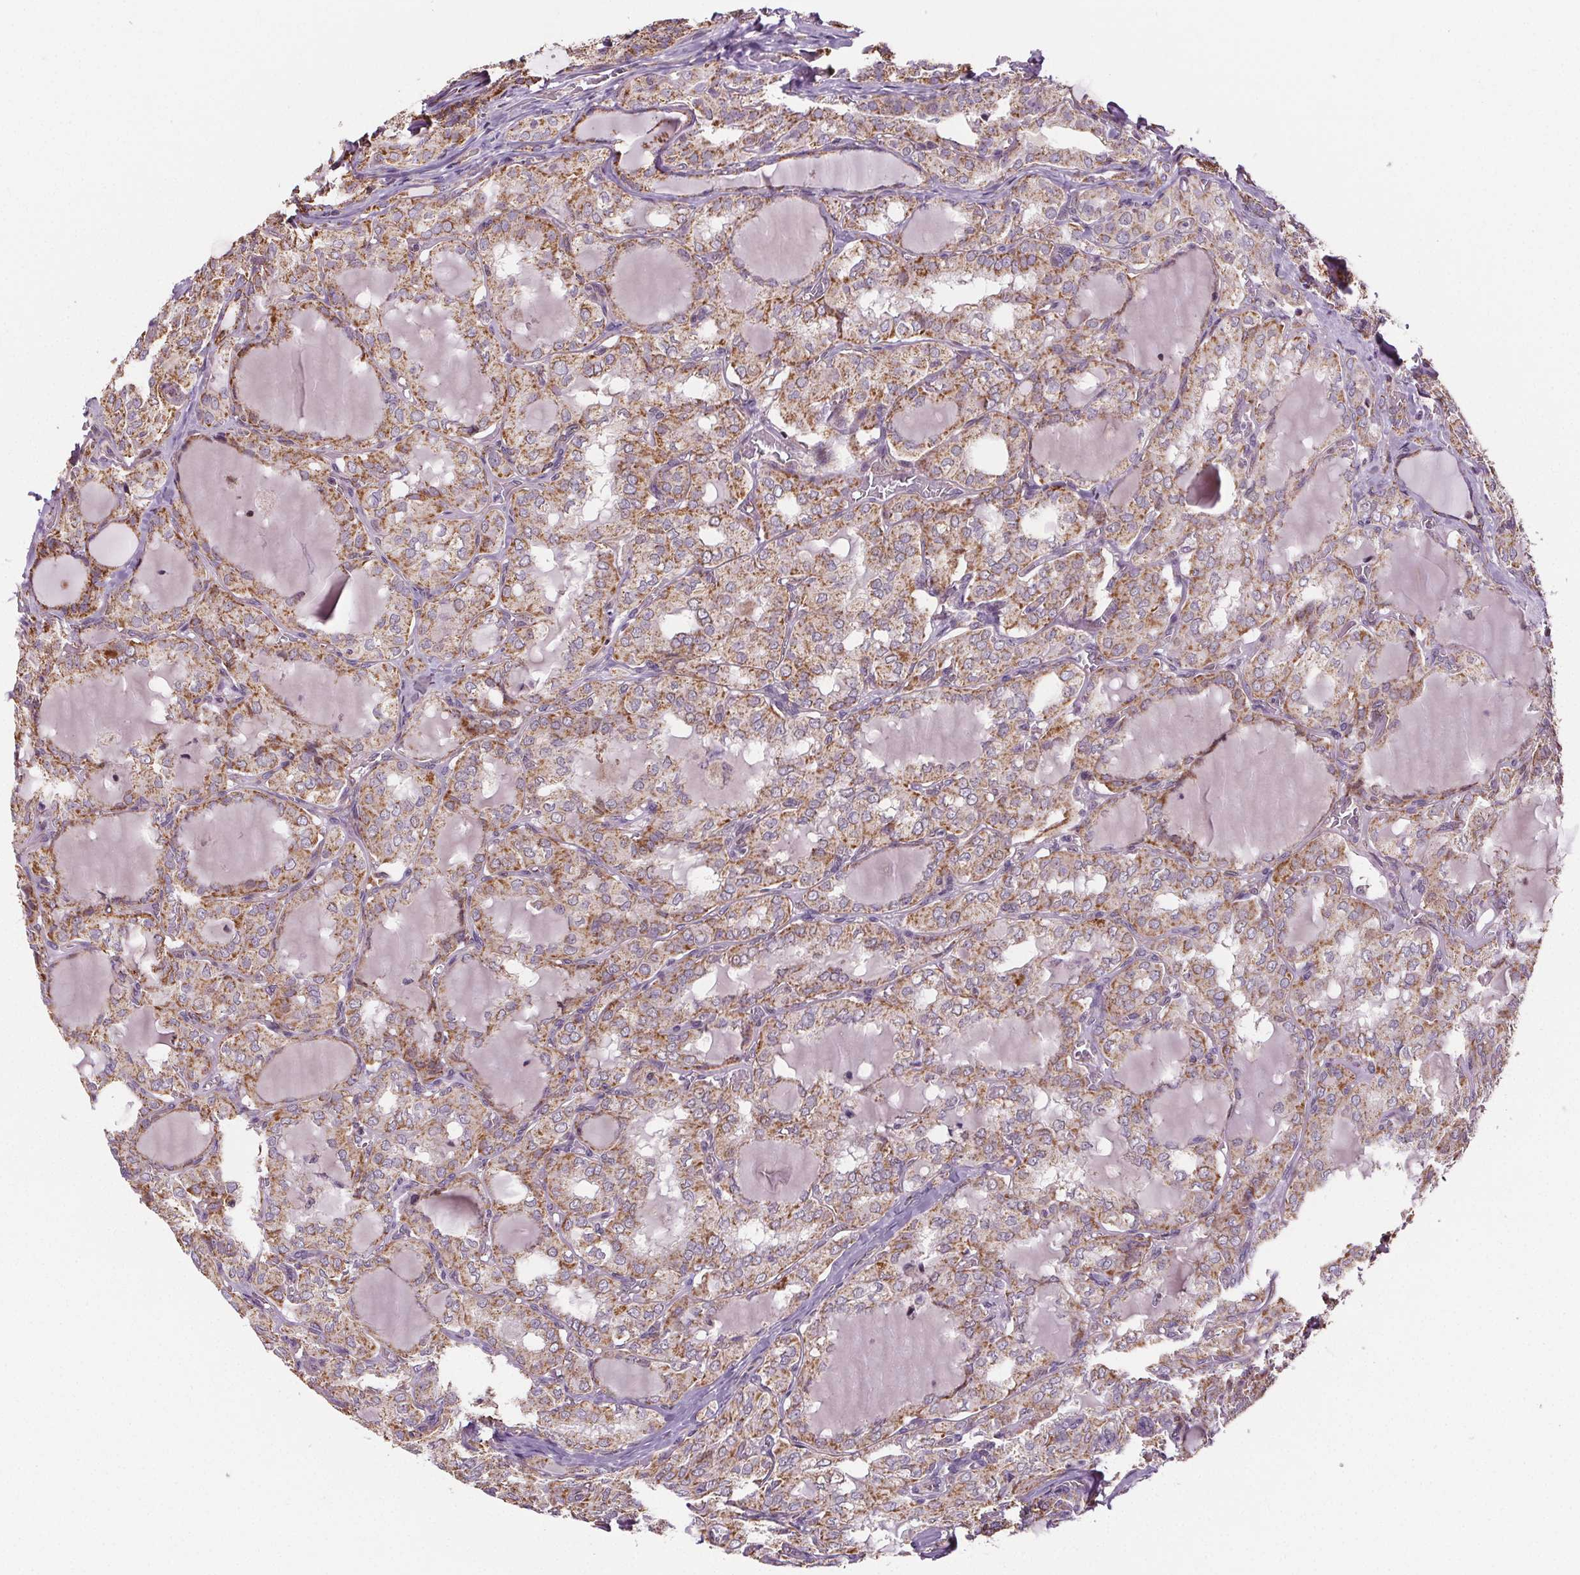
{"staining": {"intensity": "moderate", "quantity": ">75%", "location": "cytoplasmic/membranous"}, "tissue": "thyroid cancer", "cell_type": "Tumor cells", "image_type": "cancer", "snomed": [{"axis": "morphology", "description": "Papillary adenocarcinoma, NOS"}, {"axis": "topography", "description": "Thyroid gland"}], "caption": "Thyroid cancer stained with immunohistochemistry exhibits moderate cytoplasmic/membranous positivity in about >75% of tumor cells. Using DAB (brown) and hematoxylin (blue) stains, captured at high magnification using brightfield microscopy.", "gene": "SUCLA2", "patient": {"sex": "male", "age": 20}}